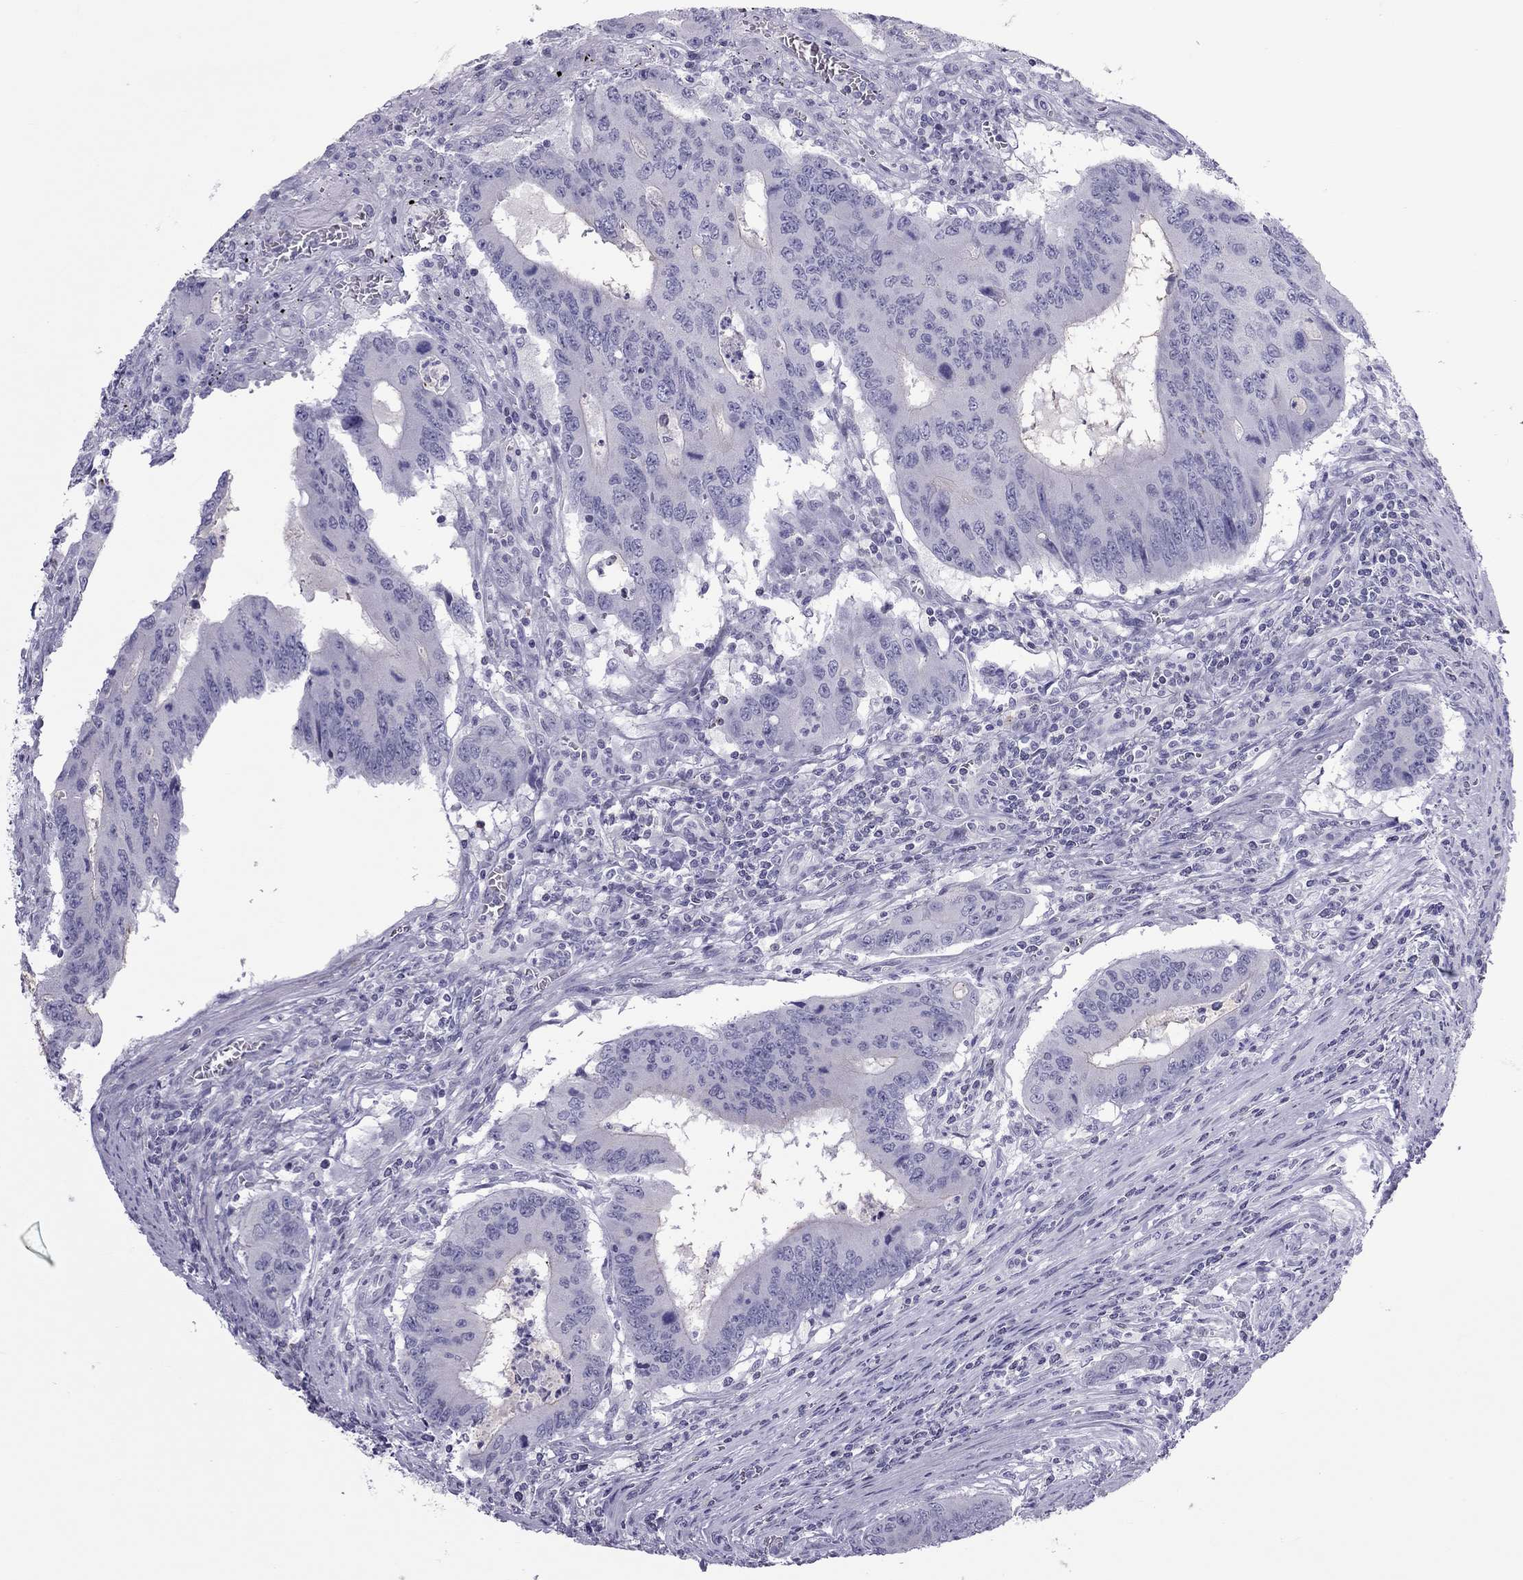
{"staining": {"intensity": "moderate", "quantity": "<25%", "location": "cytoplasmic/membranous"}, "tissue": "colorectal cancer", "cell_type": "Tumor cells", "image_type": "cancer", "snomed": [{"axis": "morphology", "description": "Adenocarcinoma, NOS"}, {"axis": "topography", "description": "Colon"}], "caption": "Protein expression analysis of human colorectal cancer reveals moderate cytoplasmic/membranous positivity in approximately <25% of tumor cells.", "gene": "TEX14", "patient": {"sex": "male", "age": 53}}